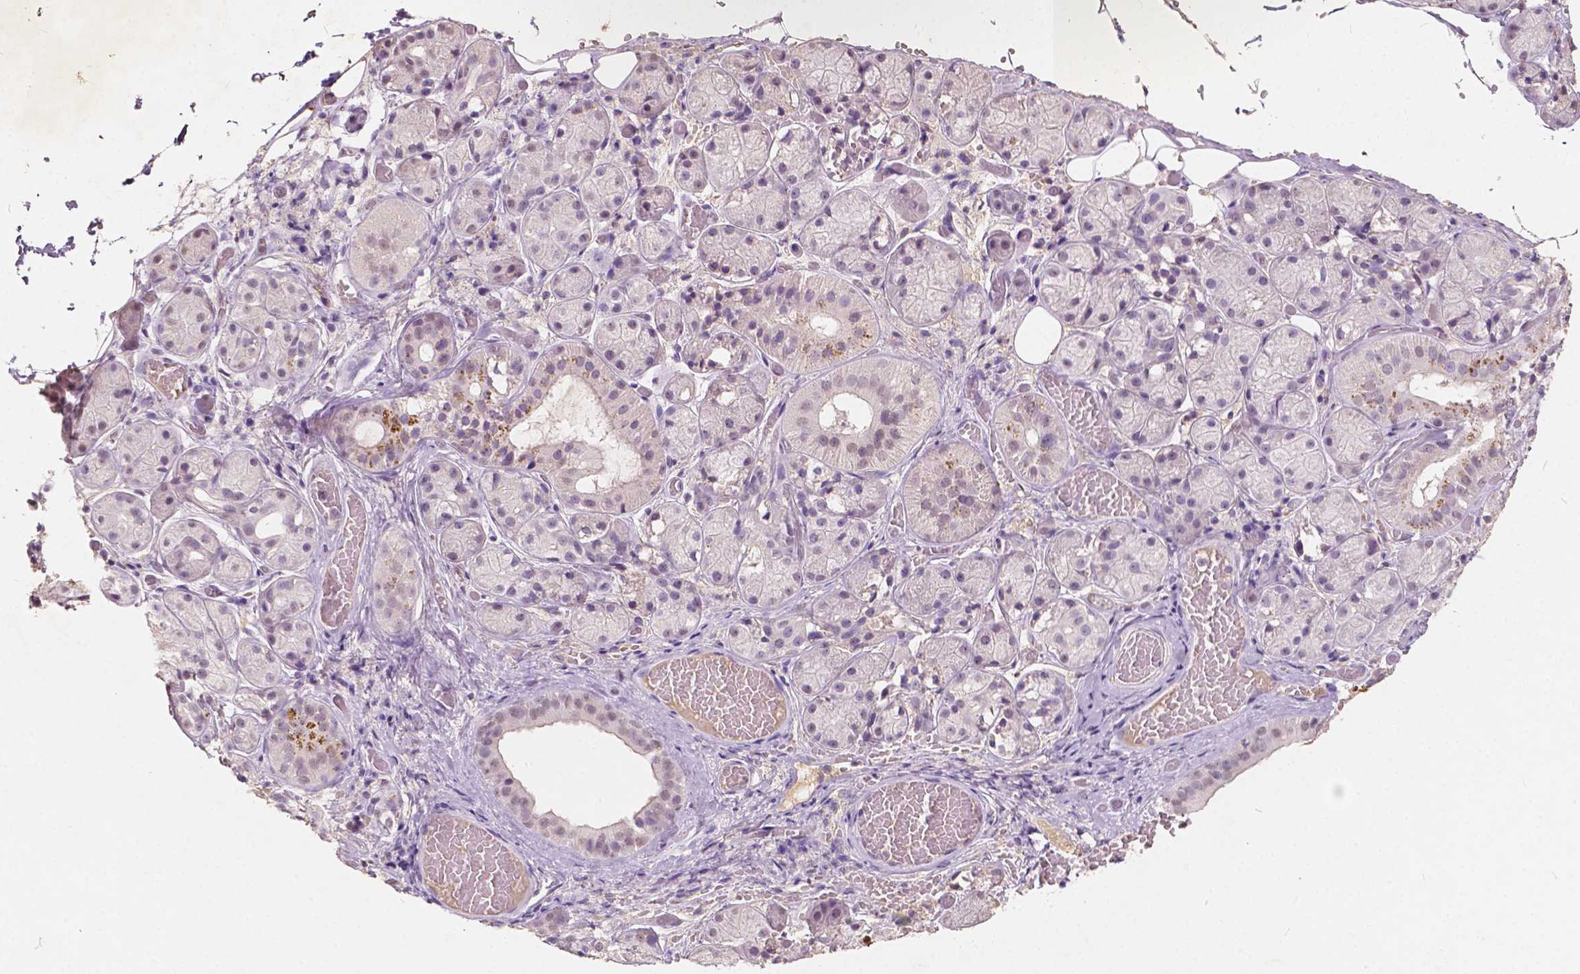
{"staining": {"intensity": "moderate", "quantity": "<25%", "location": "cytoplasmic/membranous"}, "tissue": "salivary gland", "cell_type": "Glandular cells", "image_type": "normal", "snomed": [{"axis": "morphology", "description": "Normal tissue, NOS"}, {"axis": "topography", "description": "Salivary gland"}, {"axis": "topography", "description": "Peripheral nerve tissue"}], "caption": "Protein expression analysis of unremarkable salivary gland shows moderate cytoplasmic/membranous staining in approximately <25% of glandular cells.", "gene": "SOX15", "patient": {"sex": "male", "age": 71}}